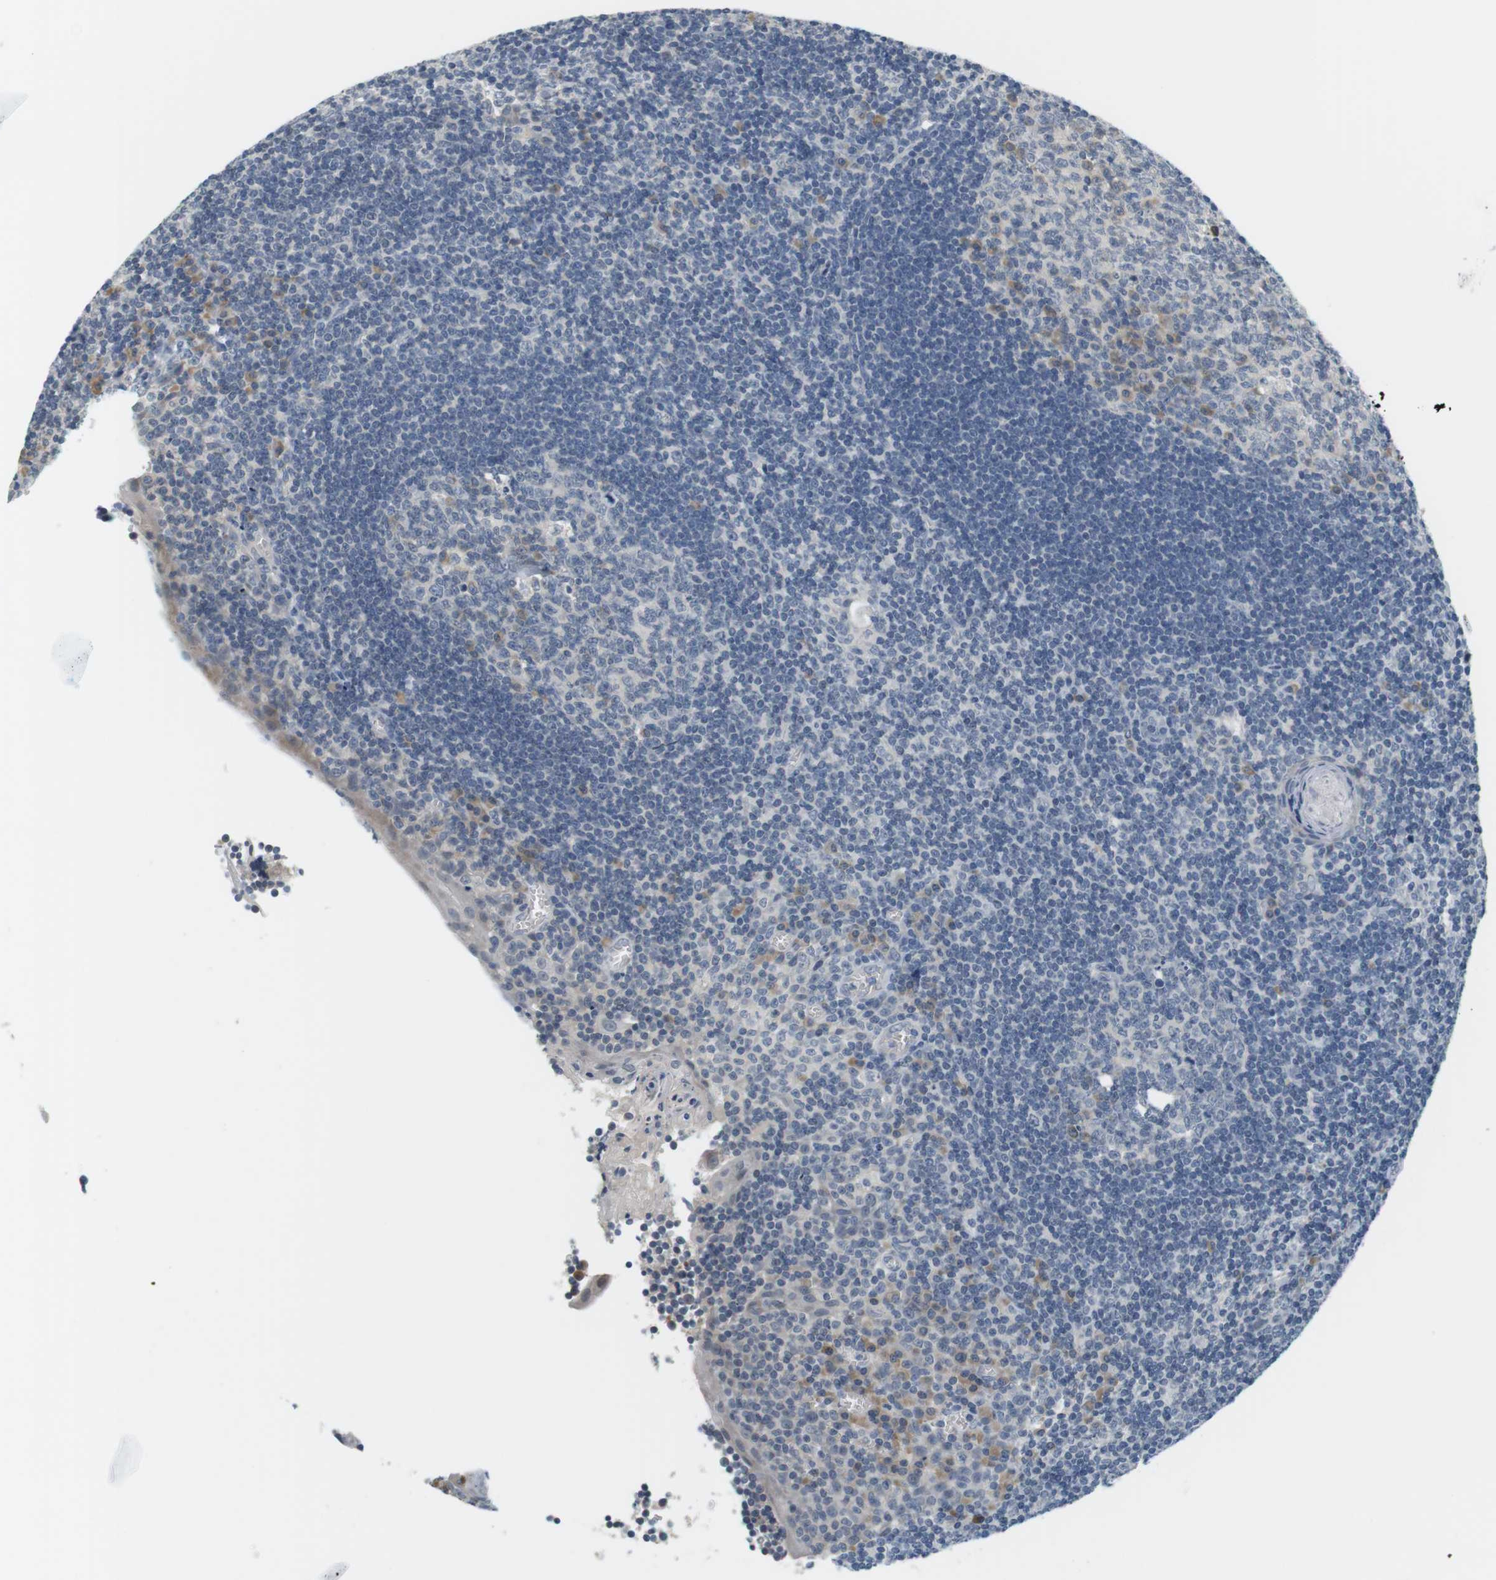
{"staining": {"intensity": "negative", "quantity": "none", "location": "none"}, "tissue": "tonsil", "cell_type": "Germinal center cells", "image_type": "normal", "snomed": [{"axis": "morphology", "description": "Normal tissue, NOS"}, {"axis": "topography", "description": "Tonsil"}], "caption": "Protein analysis of benign tonsil displays no significant staining in germinal center cells. The staining was performed using DAB (3,3'-diaminobenzidine) to visualize the protein expression in brown, while the nuclei were stained in blue with hematoxylin (Magnification: 20x).", "gene": "WNT7A", "patient": {"sex": "male", "age": 37}}